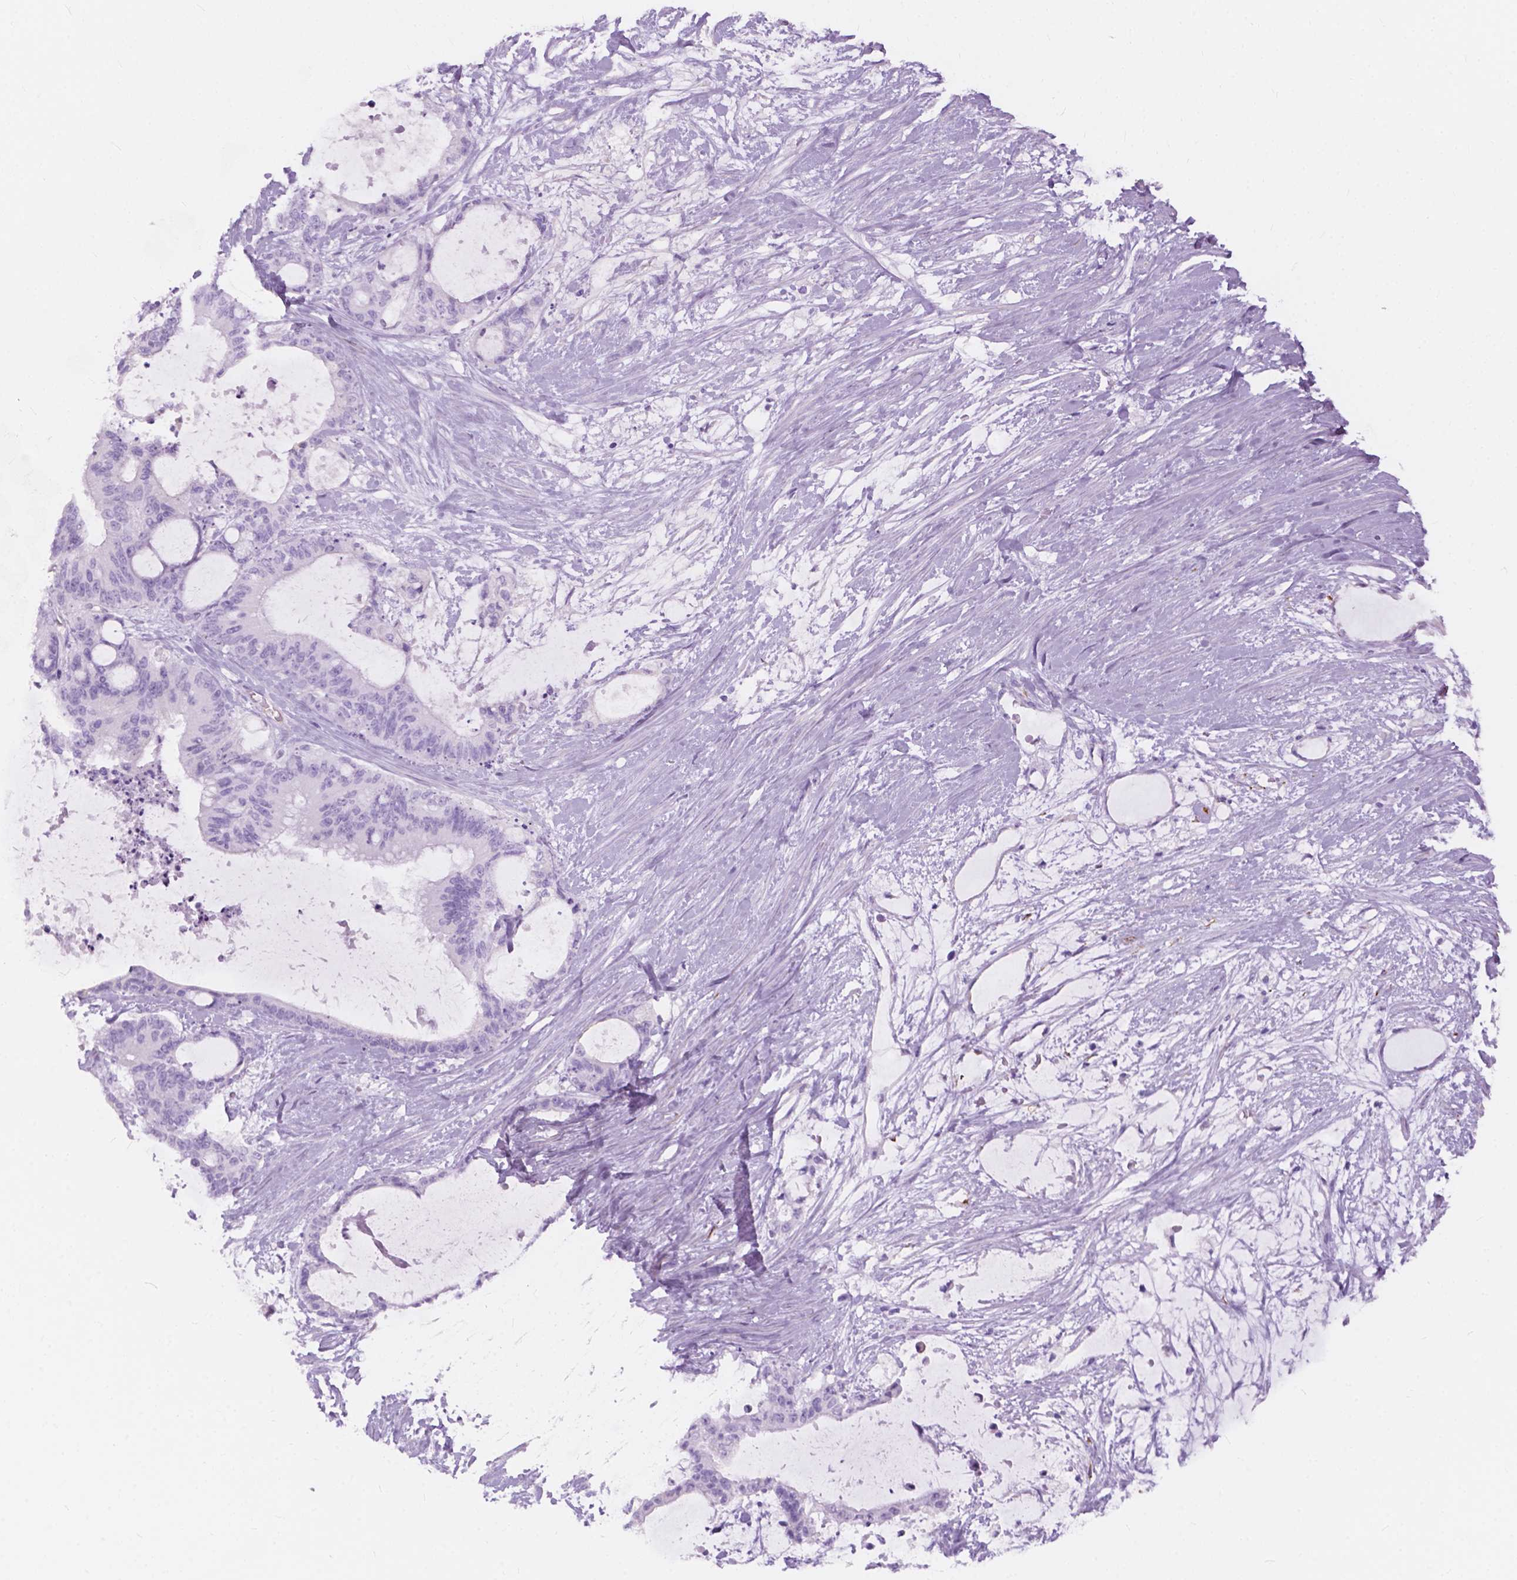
{"staining": {"intensity": "negative", "quantity": "none", "location": "none"}, "tissue": "liver cancer", "cell_type": "Tumor cells", "image_type": "cancer", "snomed": [{"axis": "morphology", "description": "Normal tissue, NOS"}, {"axis": "morphology", "description": "Cholangiocarcinoma"}, {"axis": "topography", "description": "Liver"}, {"axis": "topography", "description": "Peripheral nerve tissue"}], "caption": "Immunohistochemical staining of human liver cancer reveals no significant staining in tumor cells.", "gene": "FXYD2", "patient": {"sex": "female", "age": 73}}